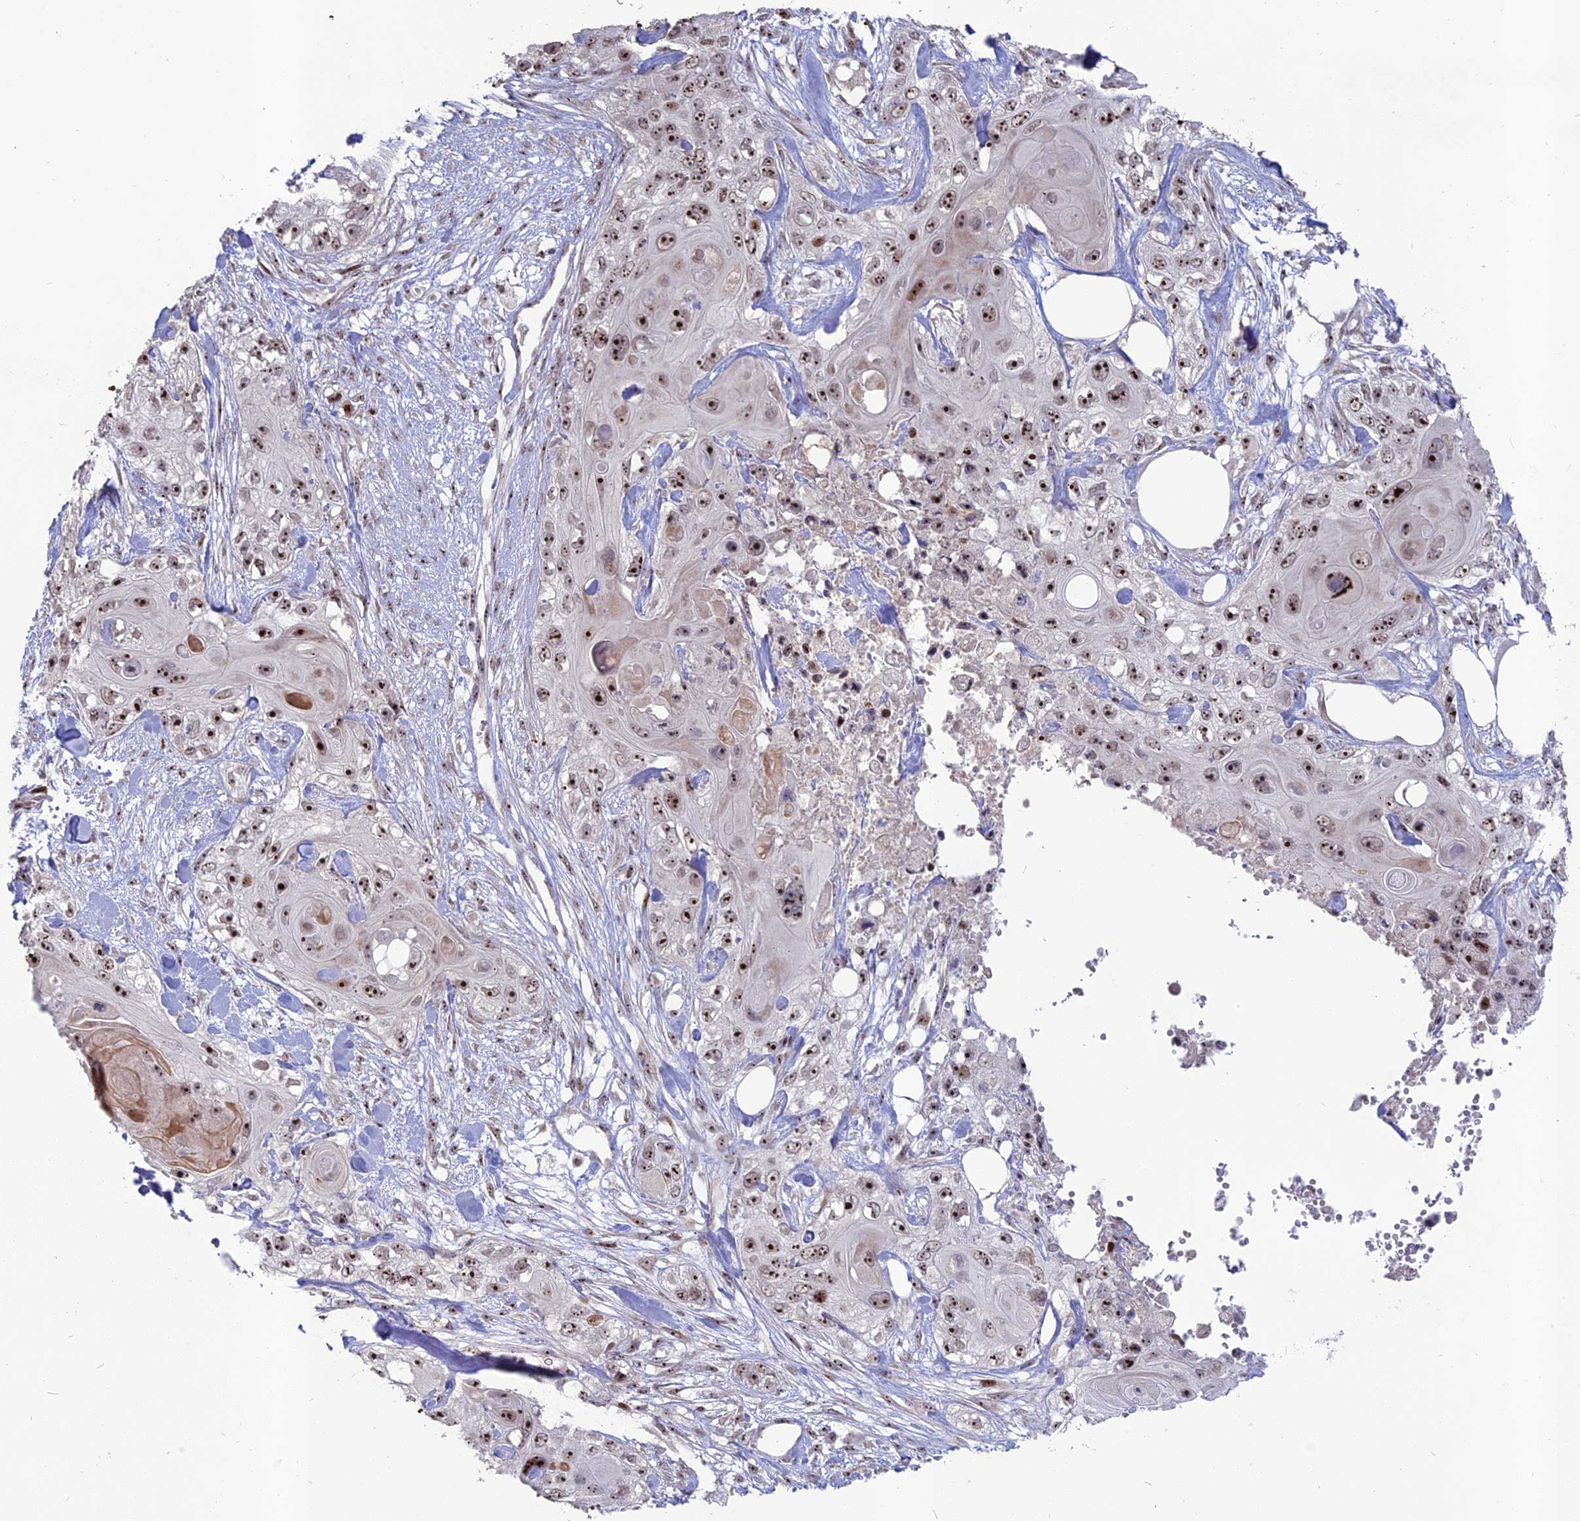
{"staining": {"intensity": "strong", "quantity": ">75%", "location": "nuclear"}, "tissue": "skin cancer", "cell_type": "Tumor cells", "image_type": "cancer", "snomed": [{"axis": "morphology", "description": "Normal tissue, NOS"}, {"axis": "morphology", "description": "Squamous cell carcinoma, NOS"}, {"axis": "topography", "description": "Skin"}], "caption": "A brown stain labels strong nuclear expression of a protein in skin cancer (squamous cell carcinoma) tumor cells. Using DAB (brown) and hematoxylin (blue) stains, captured at high magnification using brightfield microscopy.", "gene": "FAM131A", "patient": {"sex": "male", "age": 72}}